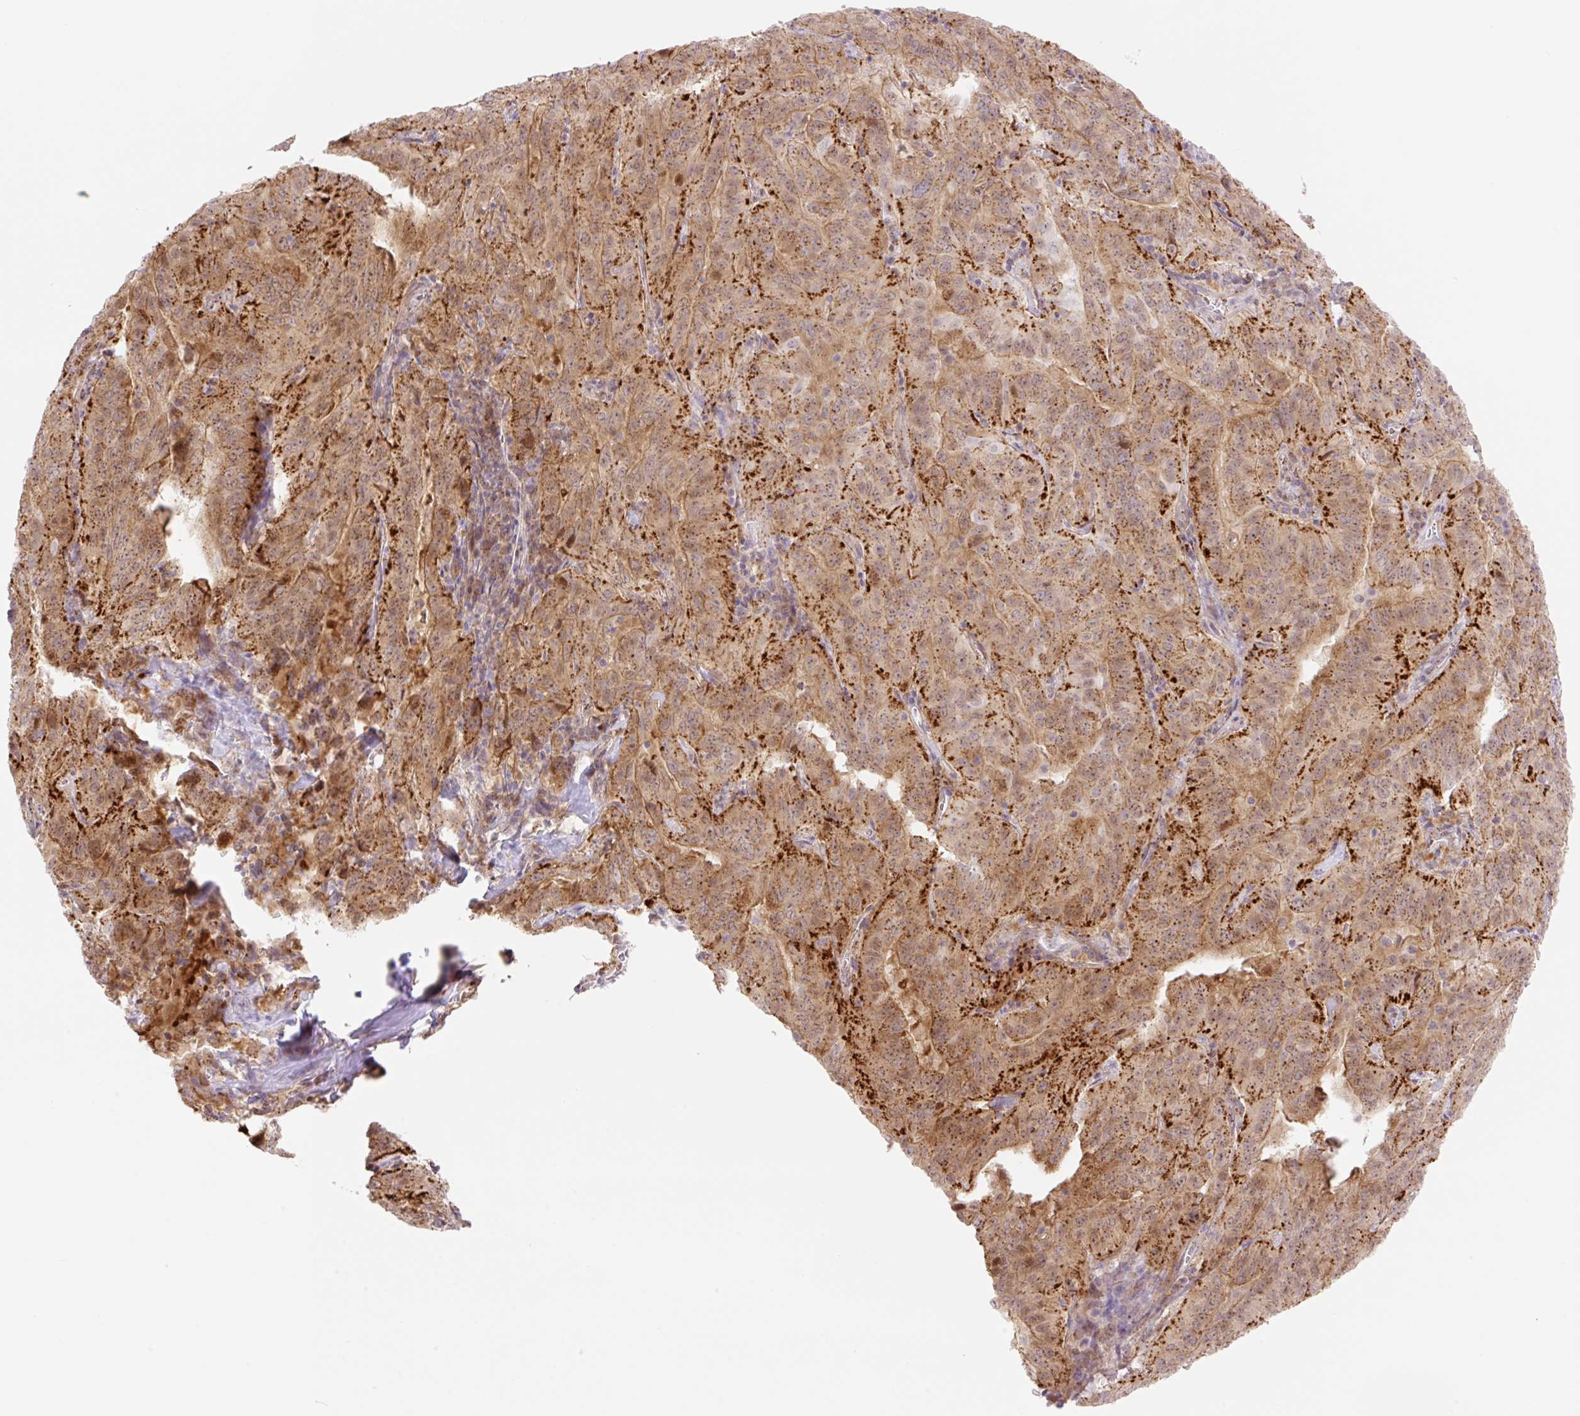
{"staining": {"intensity": "strong", "quantity": "25%-75%", "location": "cytoplasmic/membranous,nuclear"}, "tissue": "pancreatic cancer", "cell_type": "Tumor cells", "image_type": "cancer", "snomed": [{"axis": "morphology", "description": "Adenocarcinoma, NOS"}, {"axis": "topography", "description": "Pancreas"}], "caption": "Pancreatic adenocarcinoma stained for a protein demonstrates strong cytoplasmic/membranous and nuclear positivity in tumor cells. The protein is stained brown, and the nuclei are stained in blue (DAB (3,3'-diaminobenzidine) IHC with brightfield microscopy, high magnification).", "gene": "ZFP41", "patient": {"sex": "male", "age": 63}}